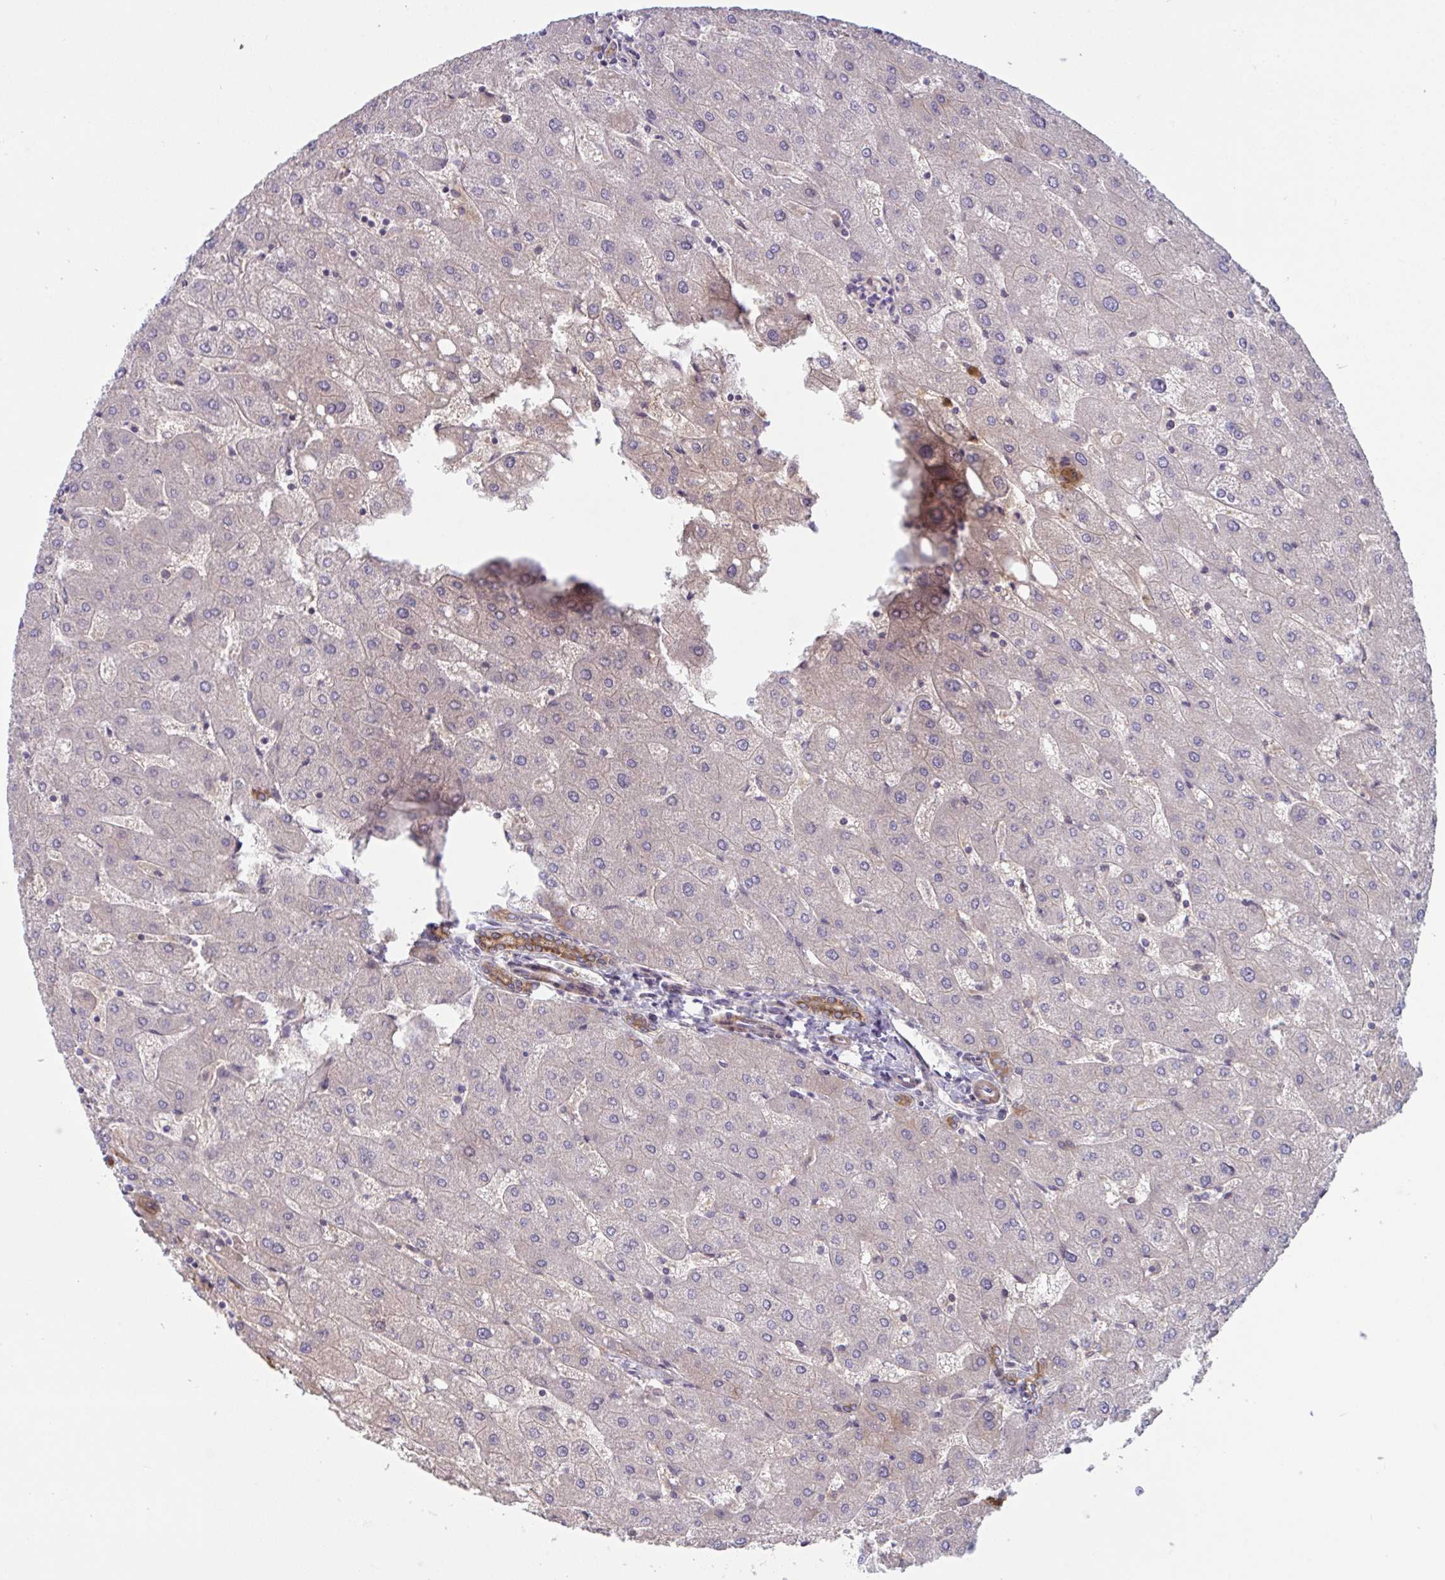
{"staining": {"intensity": "moderate", "quantity": ">75%", "location": "cytoplasmic/membranous"}, "tissue": "liver", "cell_type": "Cholangiocytes", "image_type": "normal", "snomed": [{"axis": "morphology", "description": "Normal tissue, NOS"}, {"axis": "topography", "description": "Liver"}], "caption": "About >75% of cholangiocytes in benign liver demonstrate moderate cytoplasmic/membranous protein positivity as visualized by brown immunohistochemical staining.", "gene": "TANK", "patient": {"sex": "male", "age": 67}}